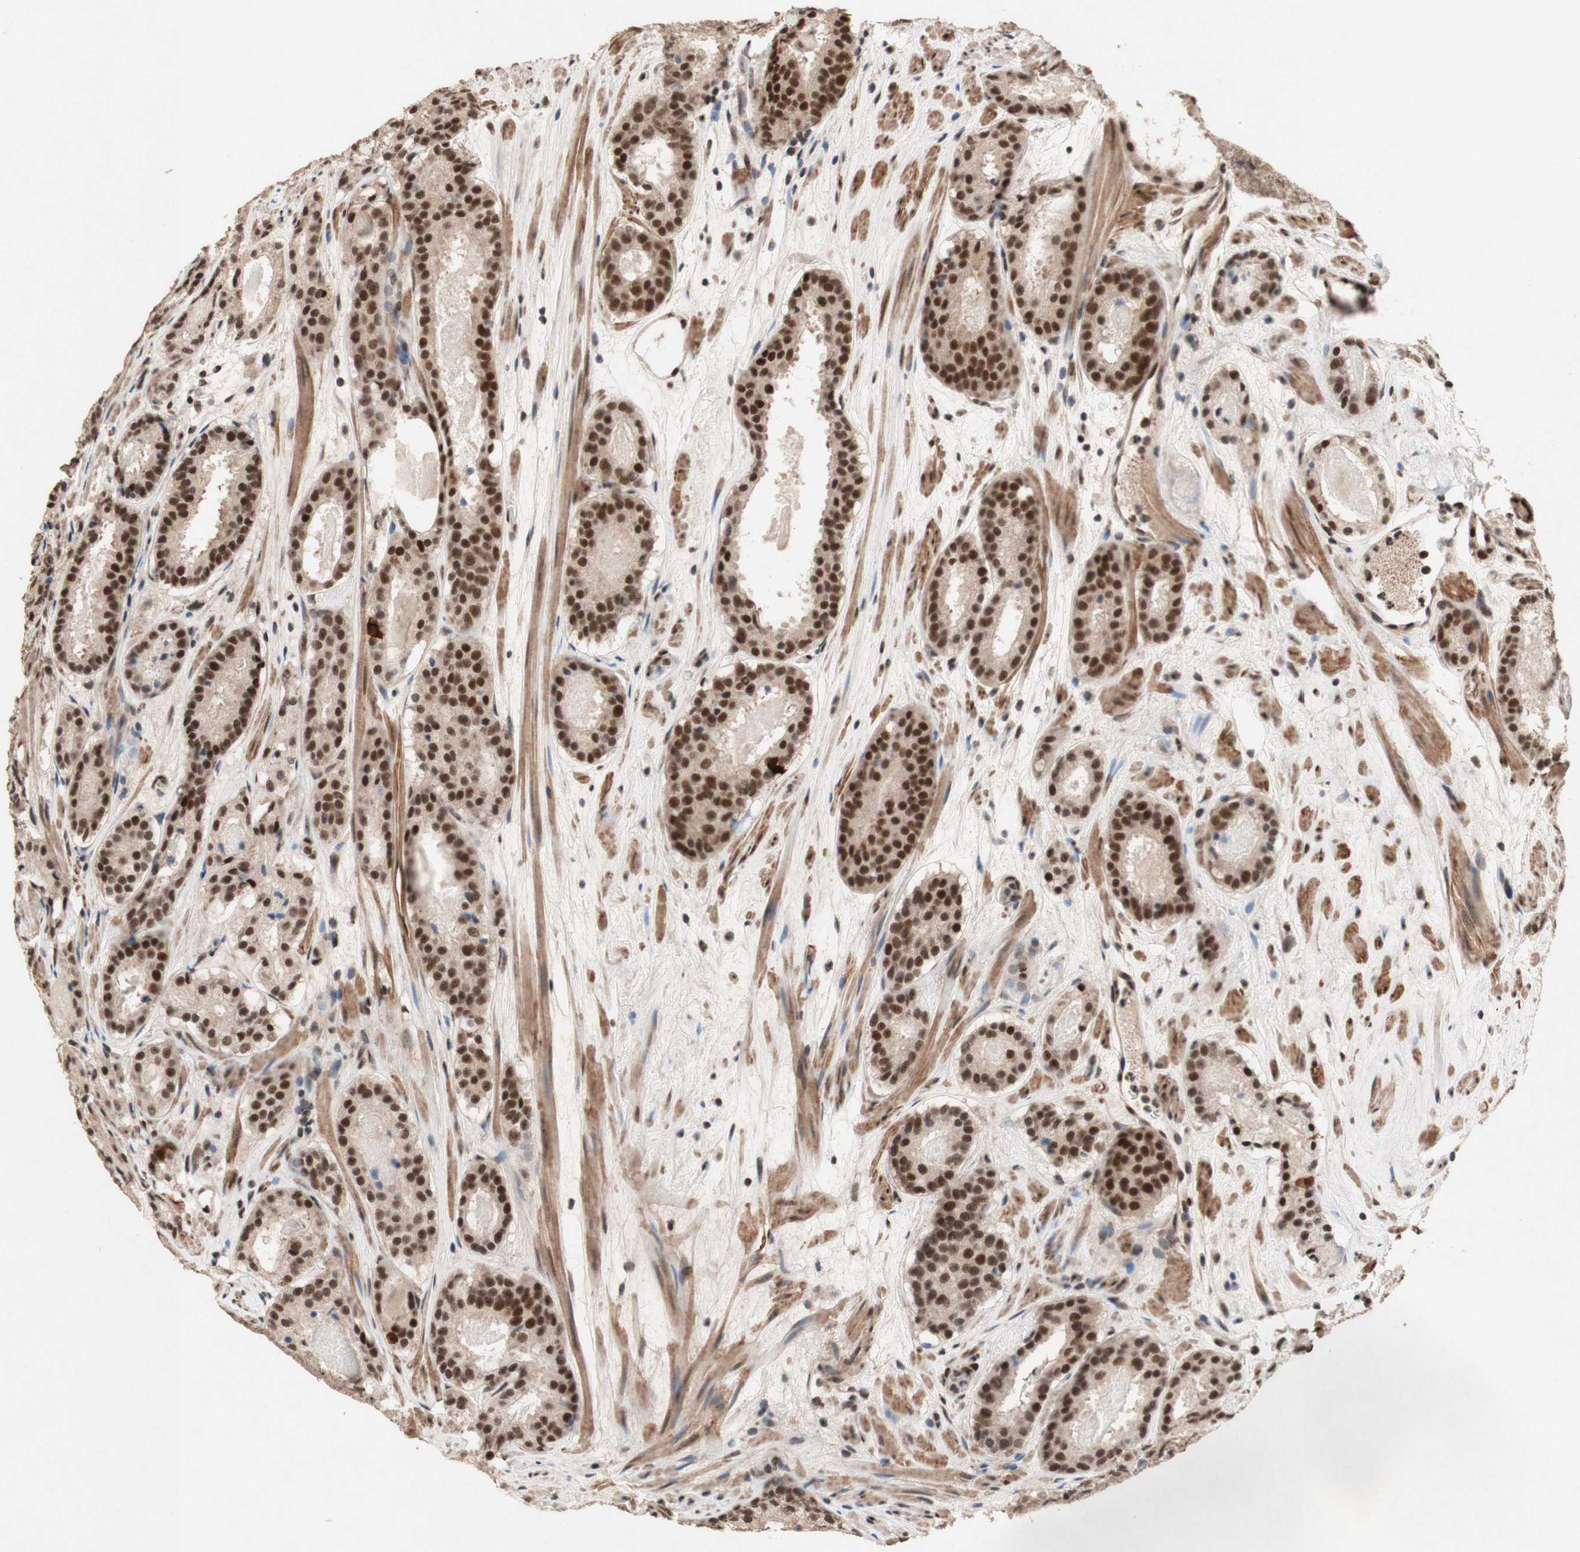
{"staining": {"intensity": "strong", "quantity": ">75%", "location": "nuclear"}, "tissue": "prostate cancer", "cell_type": "Tumor cells", "image_type": "cancer", "snomed": [{"axis": "morphology", "description": "Adenocarcinoma, Low grade"}, {"axis": "topography", "description": "Prostate"}], "caption": "Protein staining of prostate cancer tissue reveals strong nuclear positivity in about >75% of tumor cells.", "gene": "TLE1", "patient": {"sex": "male", "age": 69}}